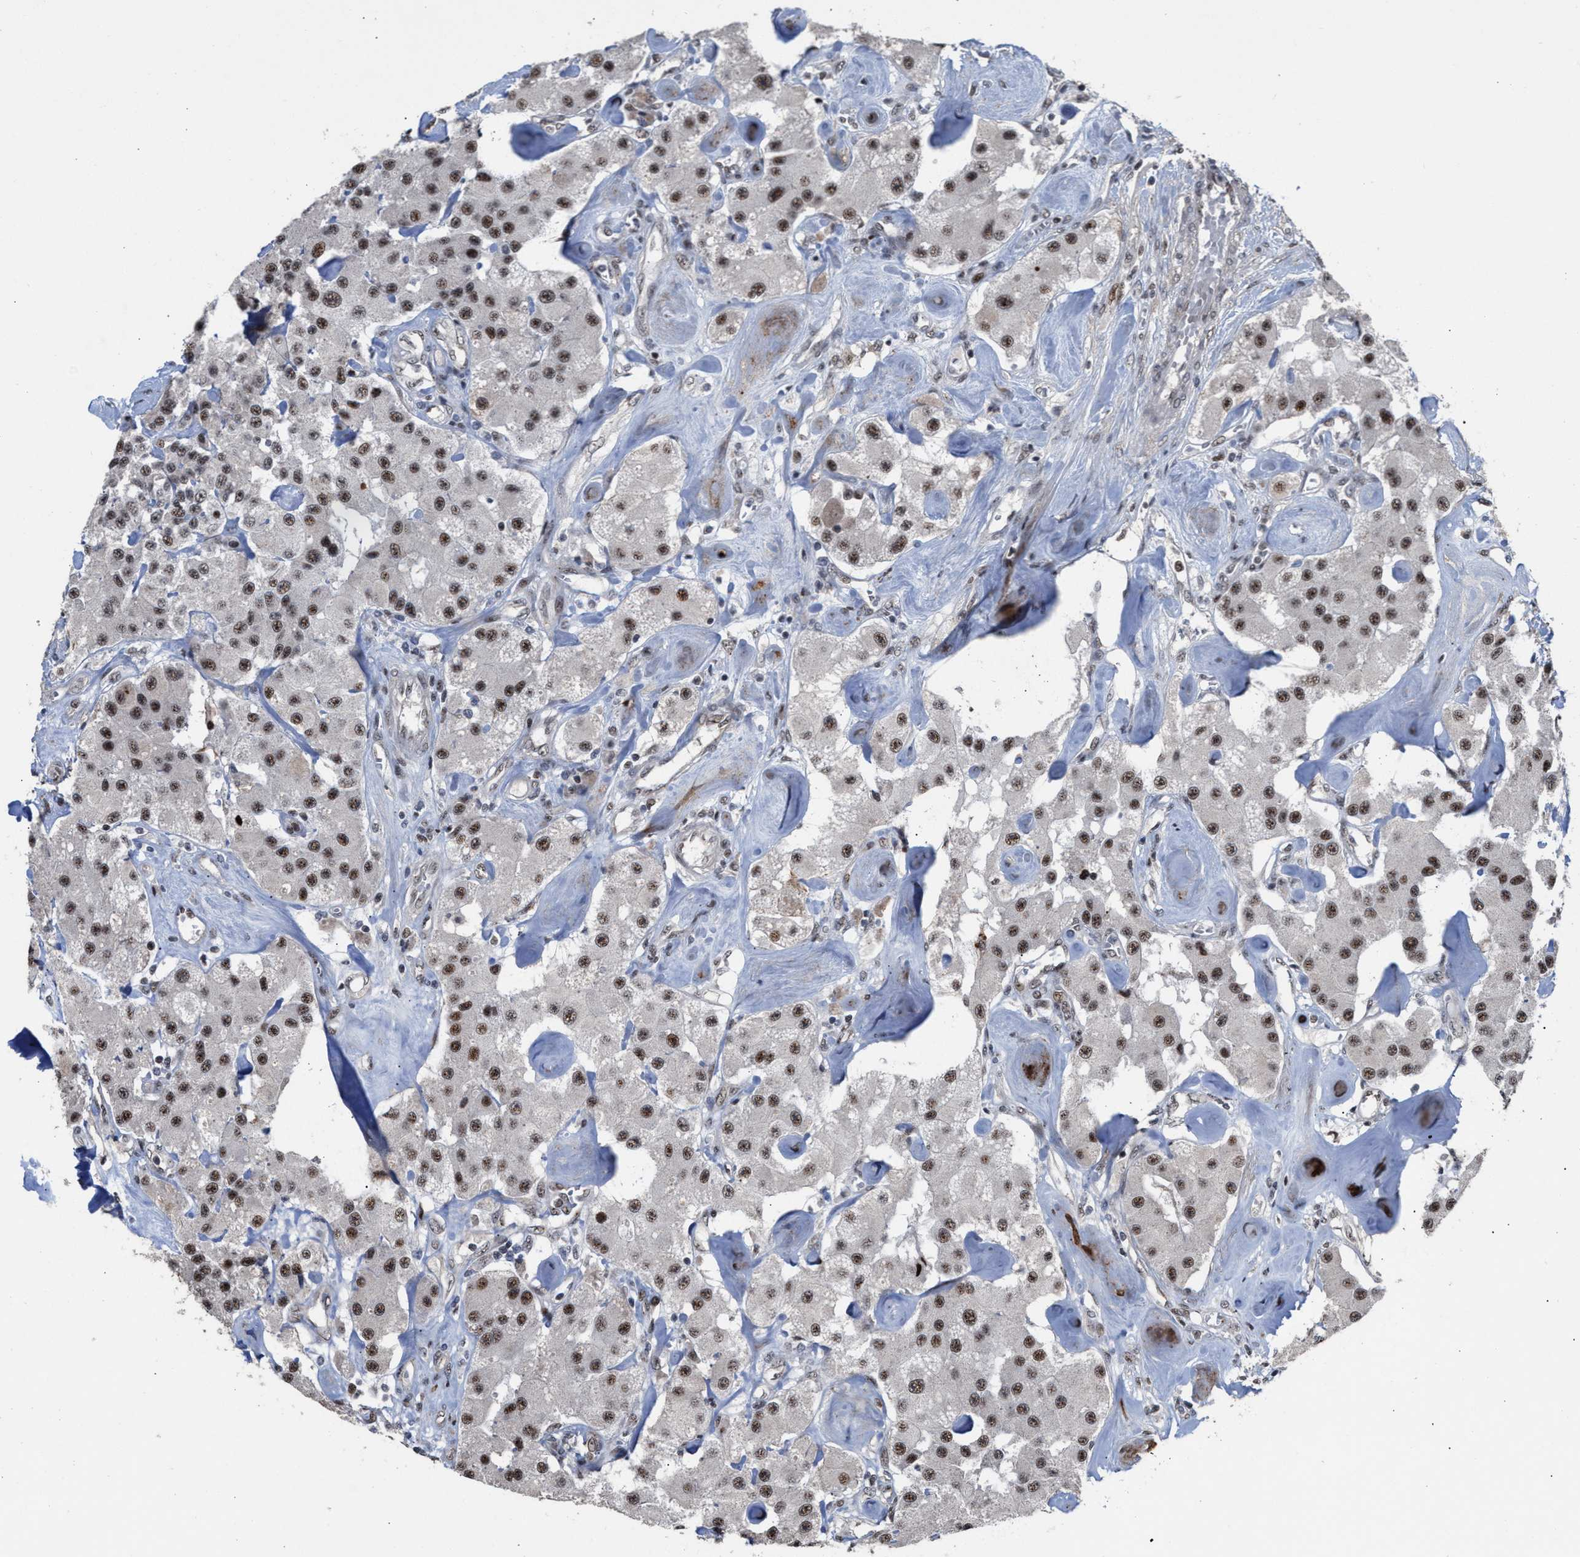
{"staining": {"intensity": "strong", "quantity": ">75%", "location": "nuclear"}, "tissue": "carcinoid", "cell_type": "Tumor cells", "image_type": "cancer", "snomed": [{"axis": "morphology", "description": "Carcinoid, malignant, NOS"}, {"axis": "topography", "description": "Pancreas"}], "caption": "A photomicrograph of human carcinoid stained for a protein exhibits strong nuclear brown staining in tumor cells.", "gene": "EIF4A3", "patient": {"sex": "male", "age": 41}}